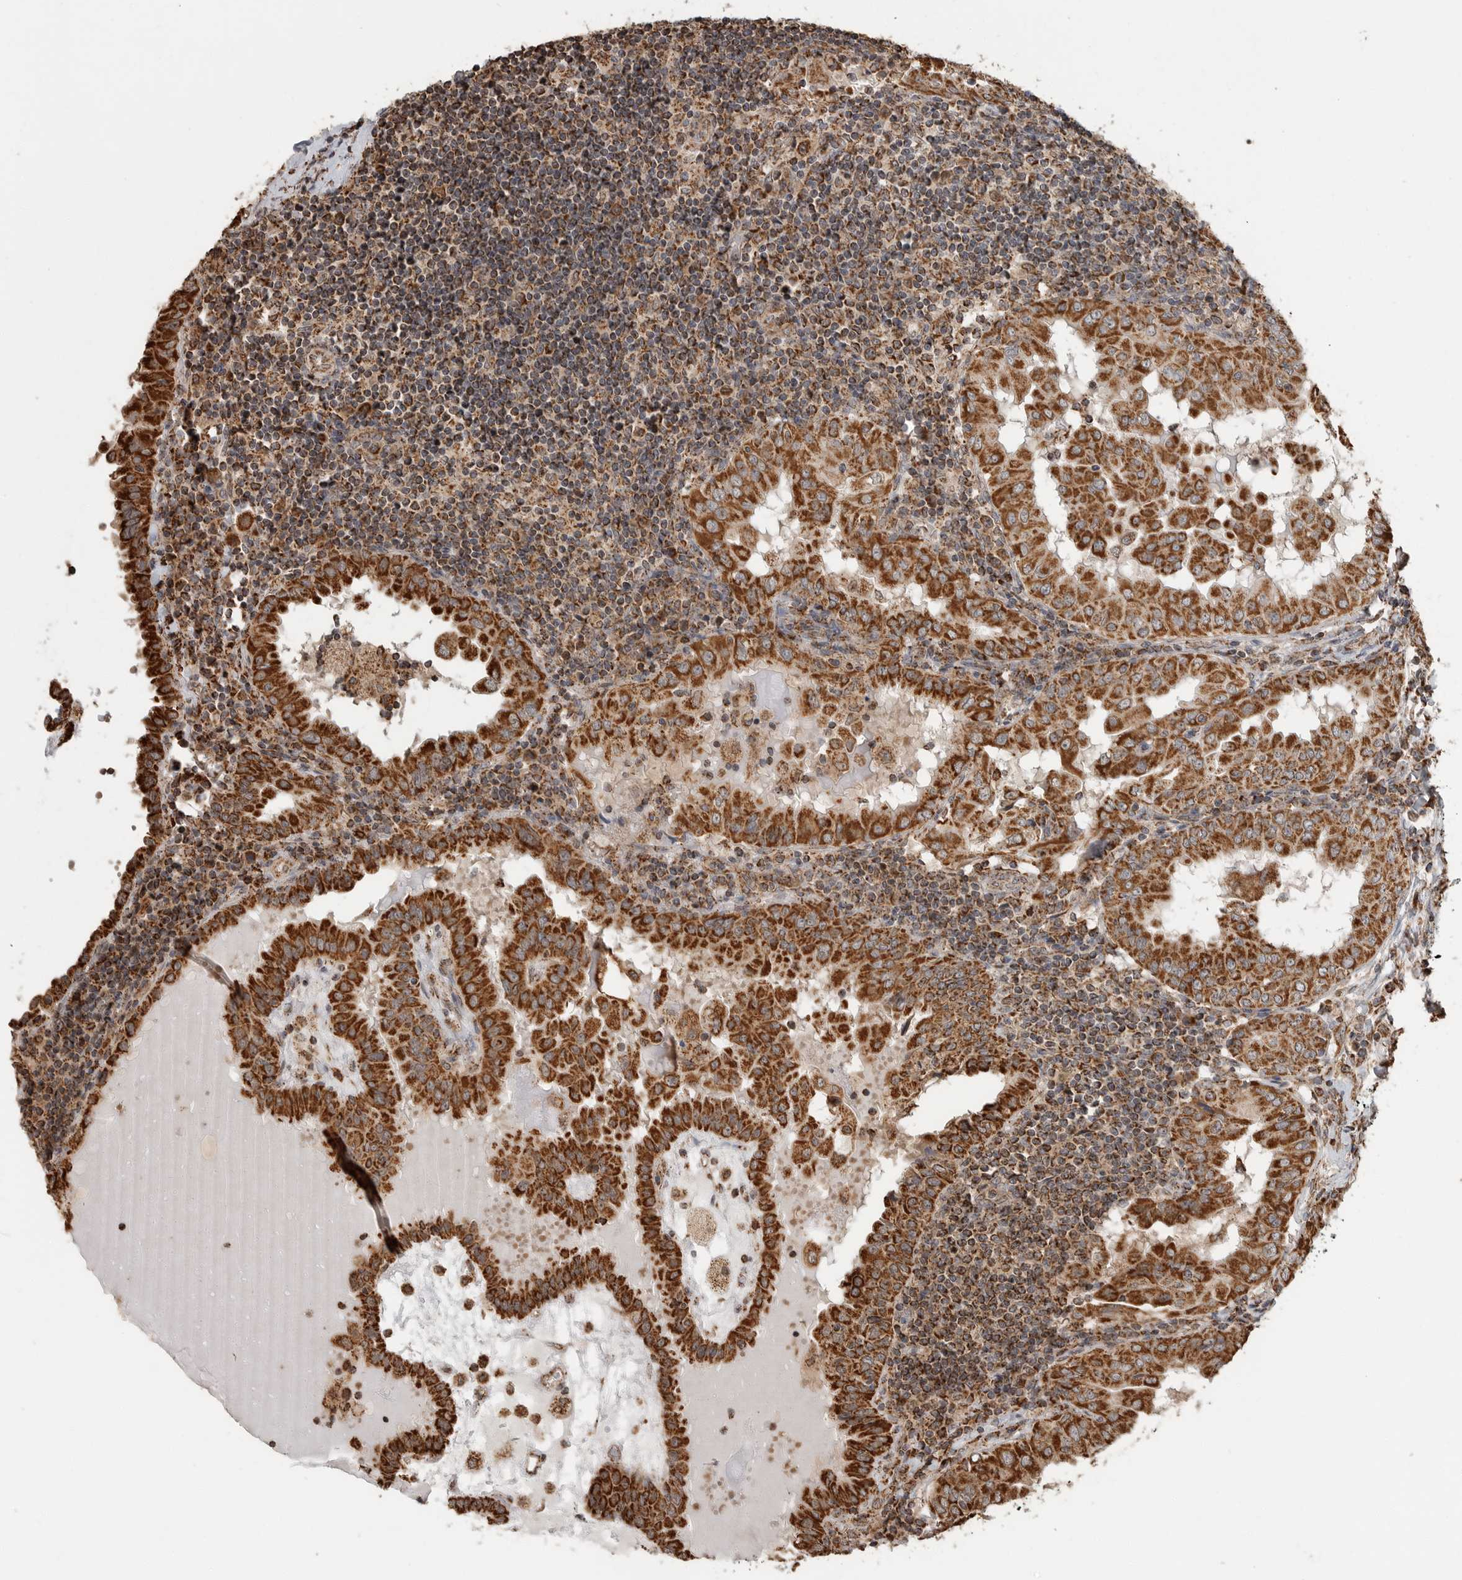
{"staining": {"intensity": "strong", "quantity": ">75%", "location": "cytoplasmic/membranous"}, "tissue": "thyroid cancer", "cell_type": "Tumor cells", "image_type": "cancer", "snomed": [{"axis": "morphology", "description": "Papillary adenocarcinoma, NOS"}, {"axis": "topography", "description": "Thyroid gland"}], "caption": "Protein staining of papillary adenocarcinoma (thyroid) tissue displays strong cytoplasmic/membranous positivity in about >75% of tumor cells.", "gene": "GCNT2", "patient": {"sex": "male", "age": 33}}